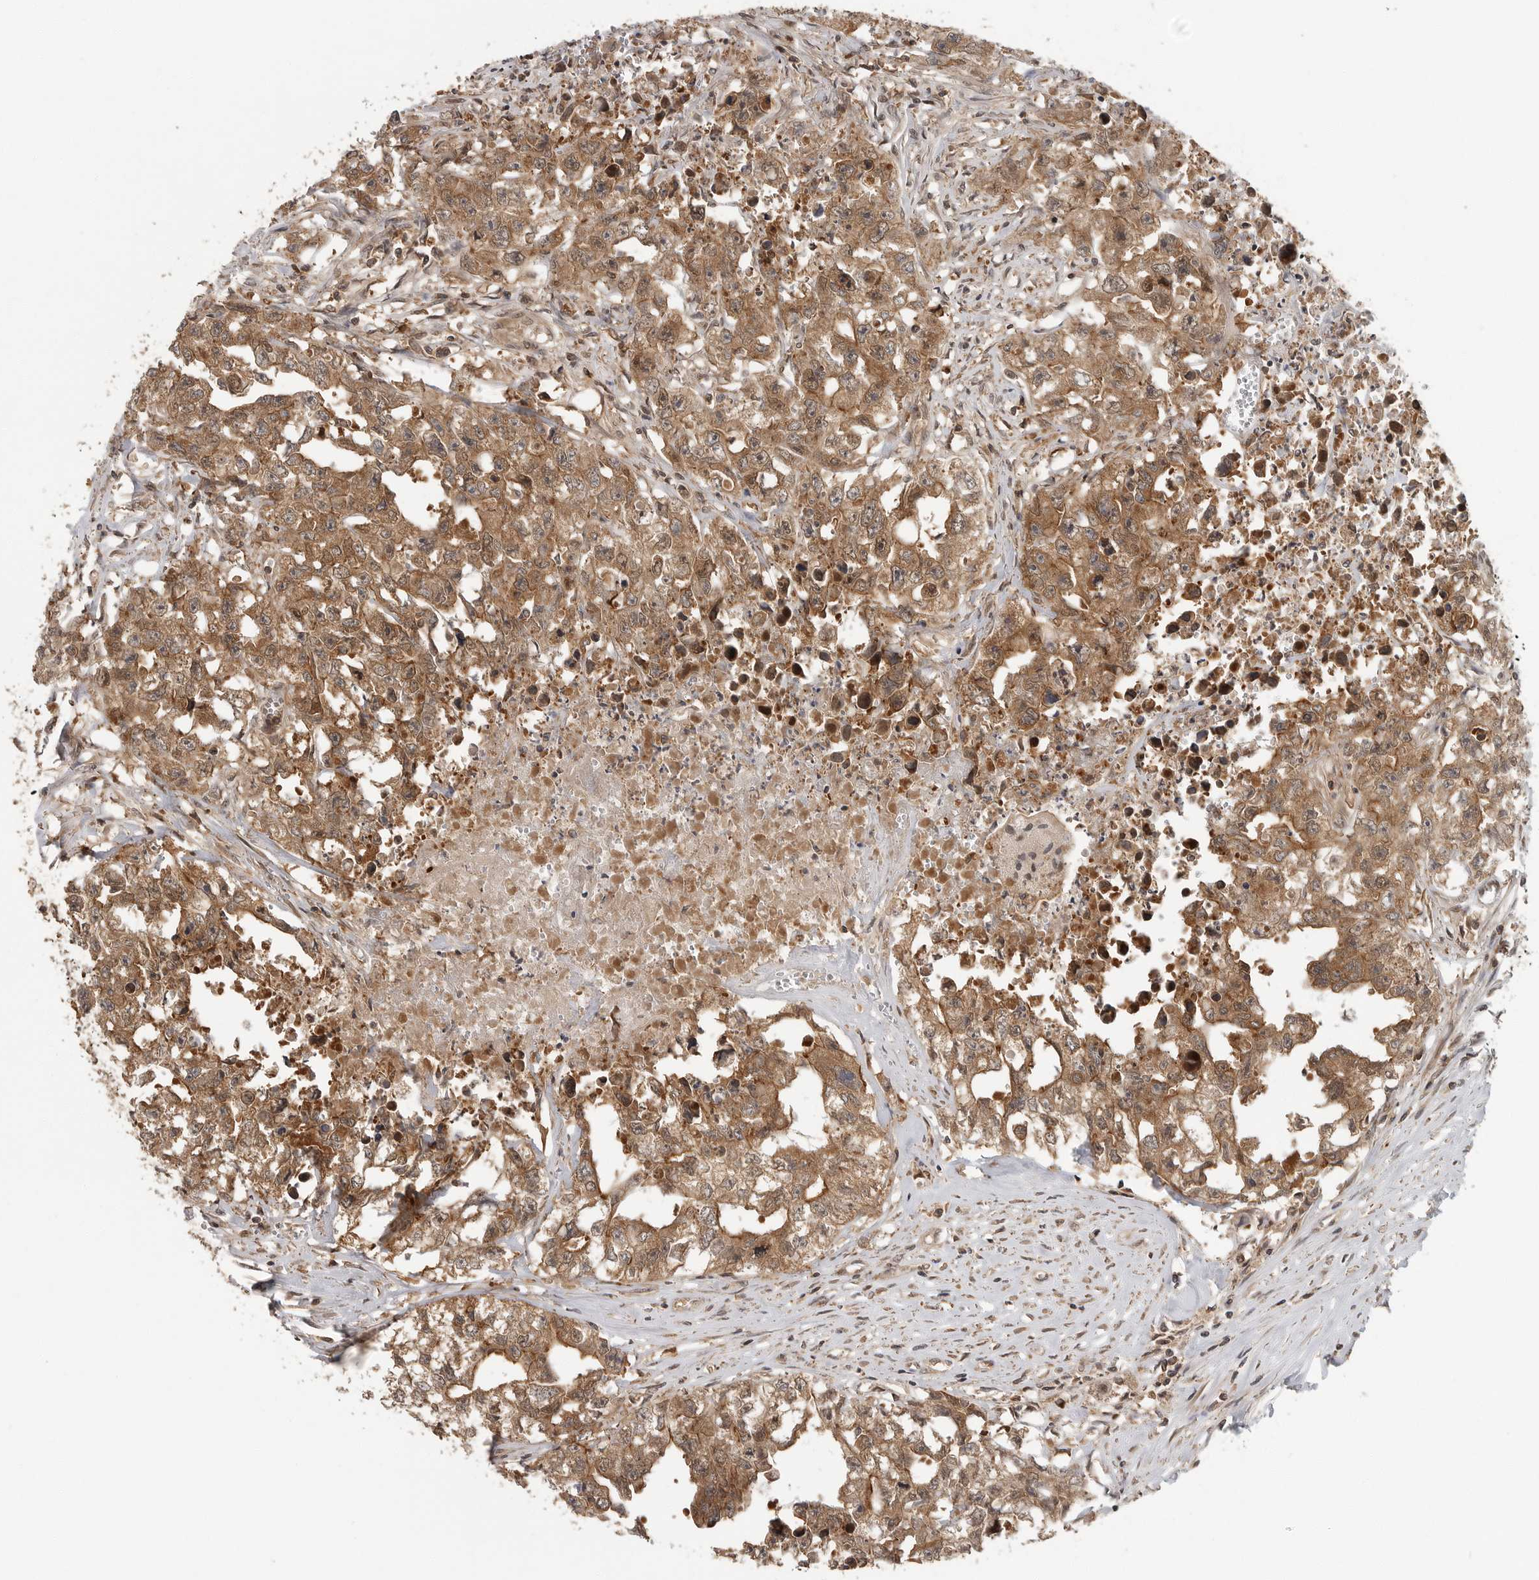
{"staining": {"intensity": "moderate", "quantity": ">75%", "location": "cytoplasmic/membranous"}, "tissue": "testis cancer", "cell_type": "Tumor cells", "image_type": "cancer", "snomed": [{"axis": "morphology", "description": "Seminoma, NOS"}, {"axis": "morphology", "description": "Carcinoma, Embryonal, NOS"}, {"axis": "topography", "description": "Testis"}], "caption": "The photomicrograph exhibits staining of testis cancer (embryonal carcinoma), revealing moderate cytoplasmic/membranous protein staining (brown color) within tumor cells. Immunohistochemistry (ihc) stains the protein of interest in brown and the nuclei are stained blue.", "gene": "ERN1", "patient": {"sex": "male", "age": 43}}